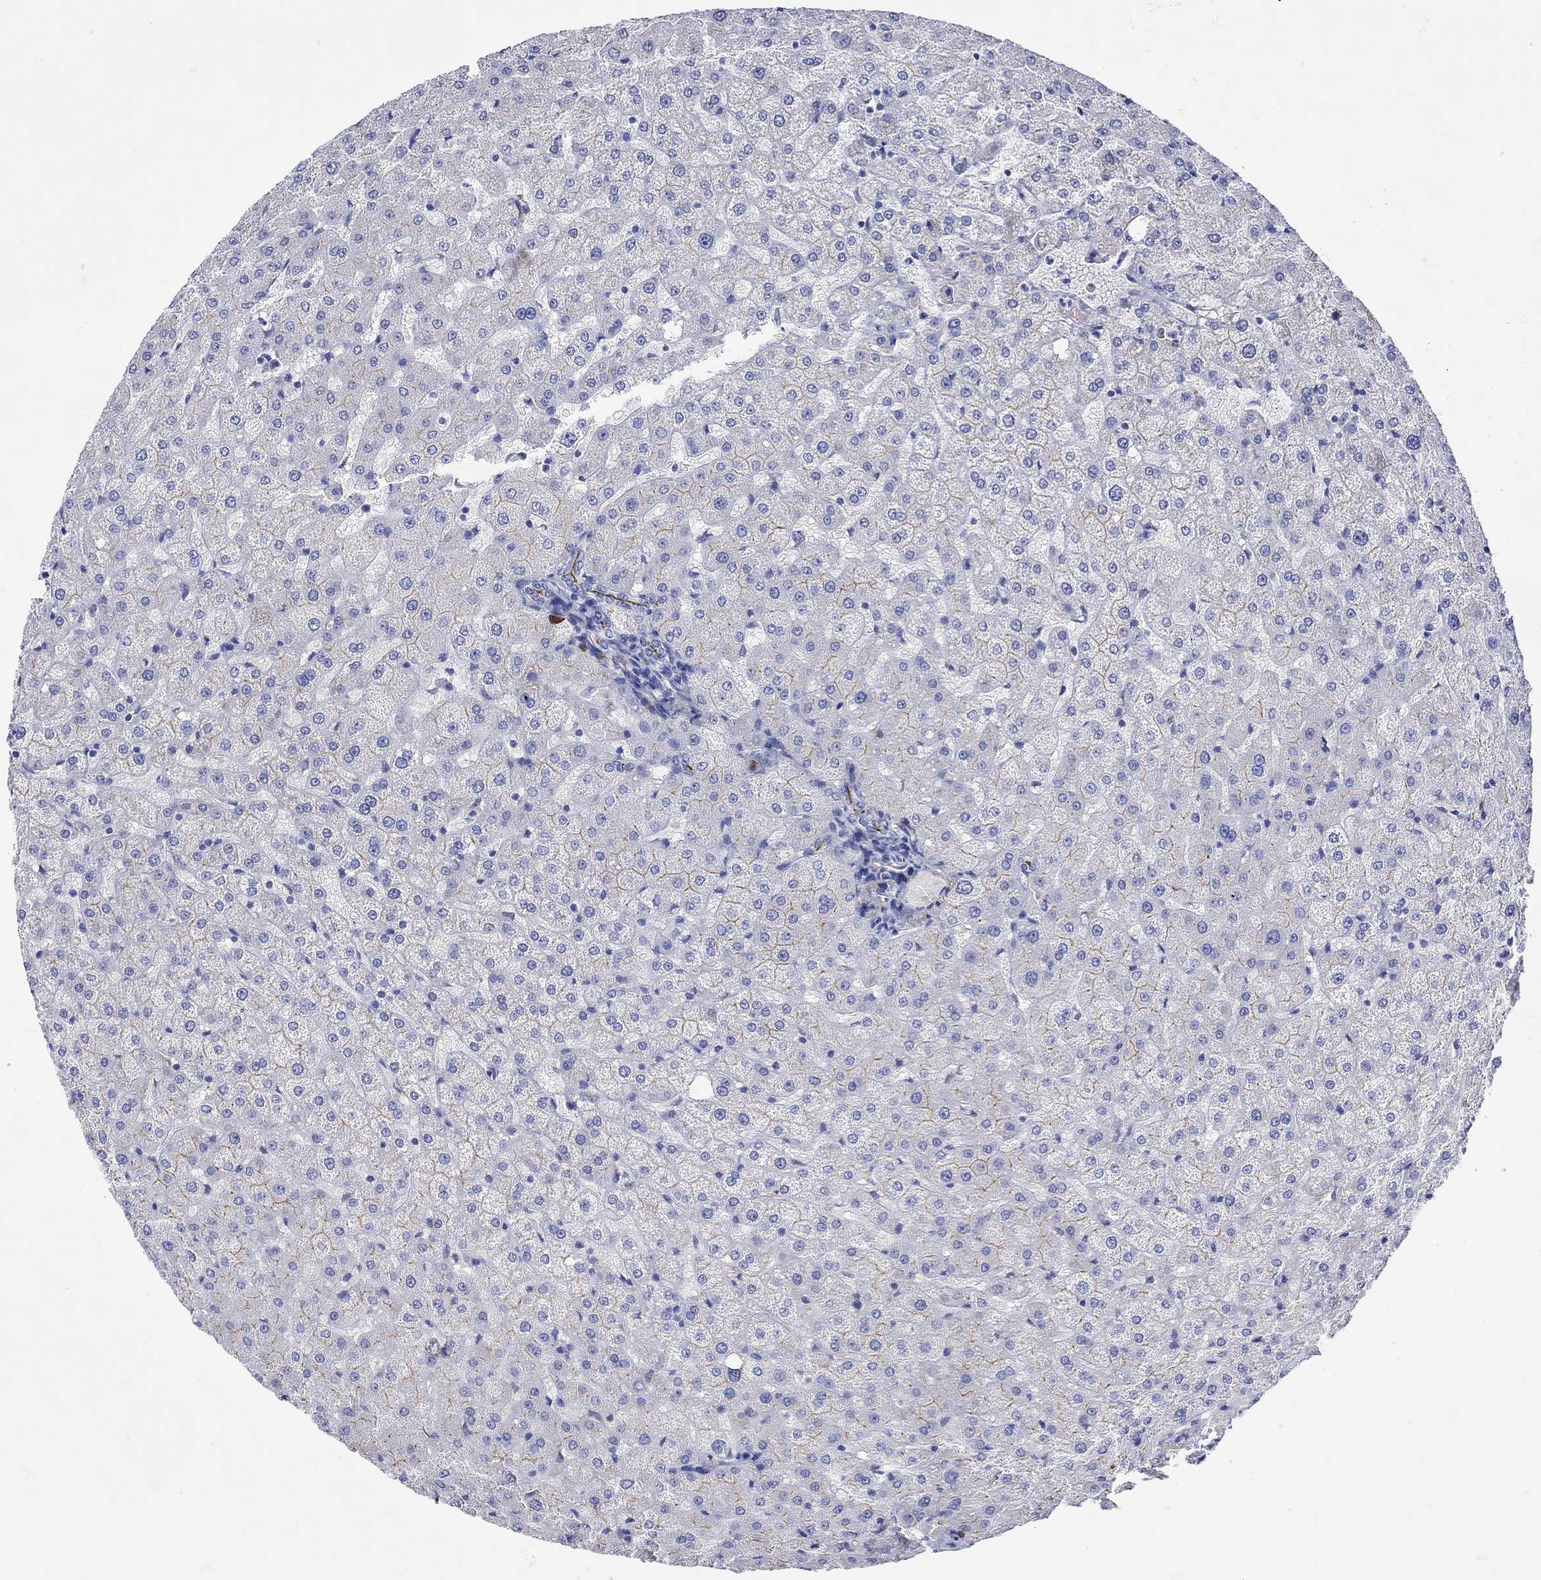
{"staining": {"intensity": "moderate", "quantity": "25%-75%", "location": "cytoplasmic/membranous"}, "tissue": "liver", "cell_type": "Cholangiocytes", "image_type": "normal", "snomed": [{"axis": "morphology", "description": "Normal tissue, NOS"}, {"axis": "topography", "description": "Liver"}], "caption": "This is an image of immunohistochemistry staining of benign liver, which shows moderate staining in the cytoplasmic/membranous of cholangiocytes.", "gene": "ANKMY1", "patient": {"sex": "female", "age": 50}}